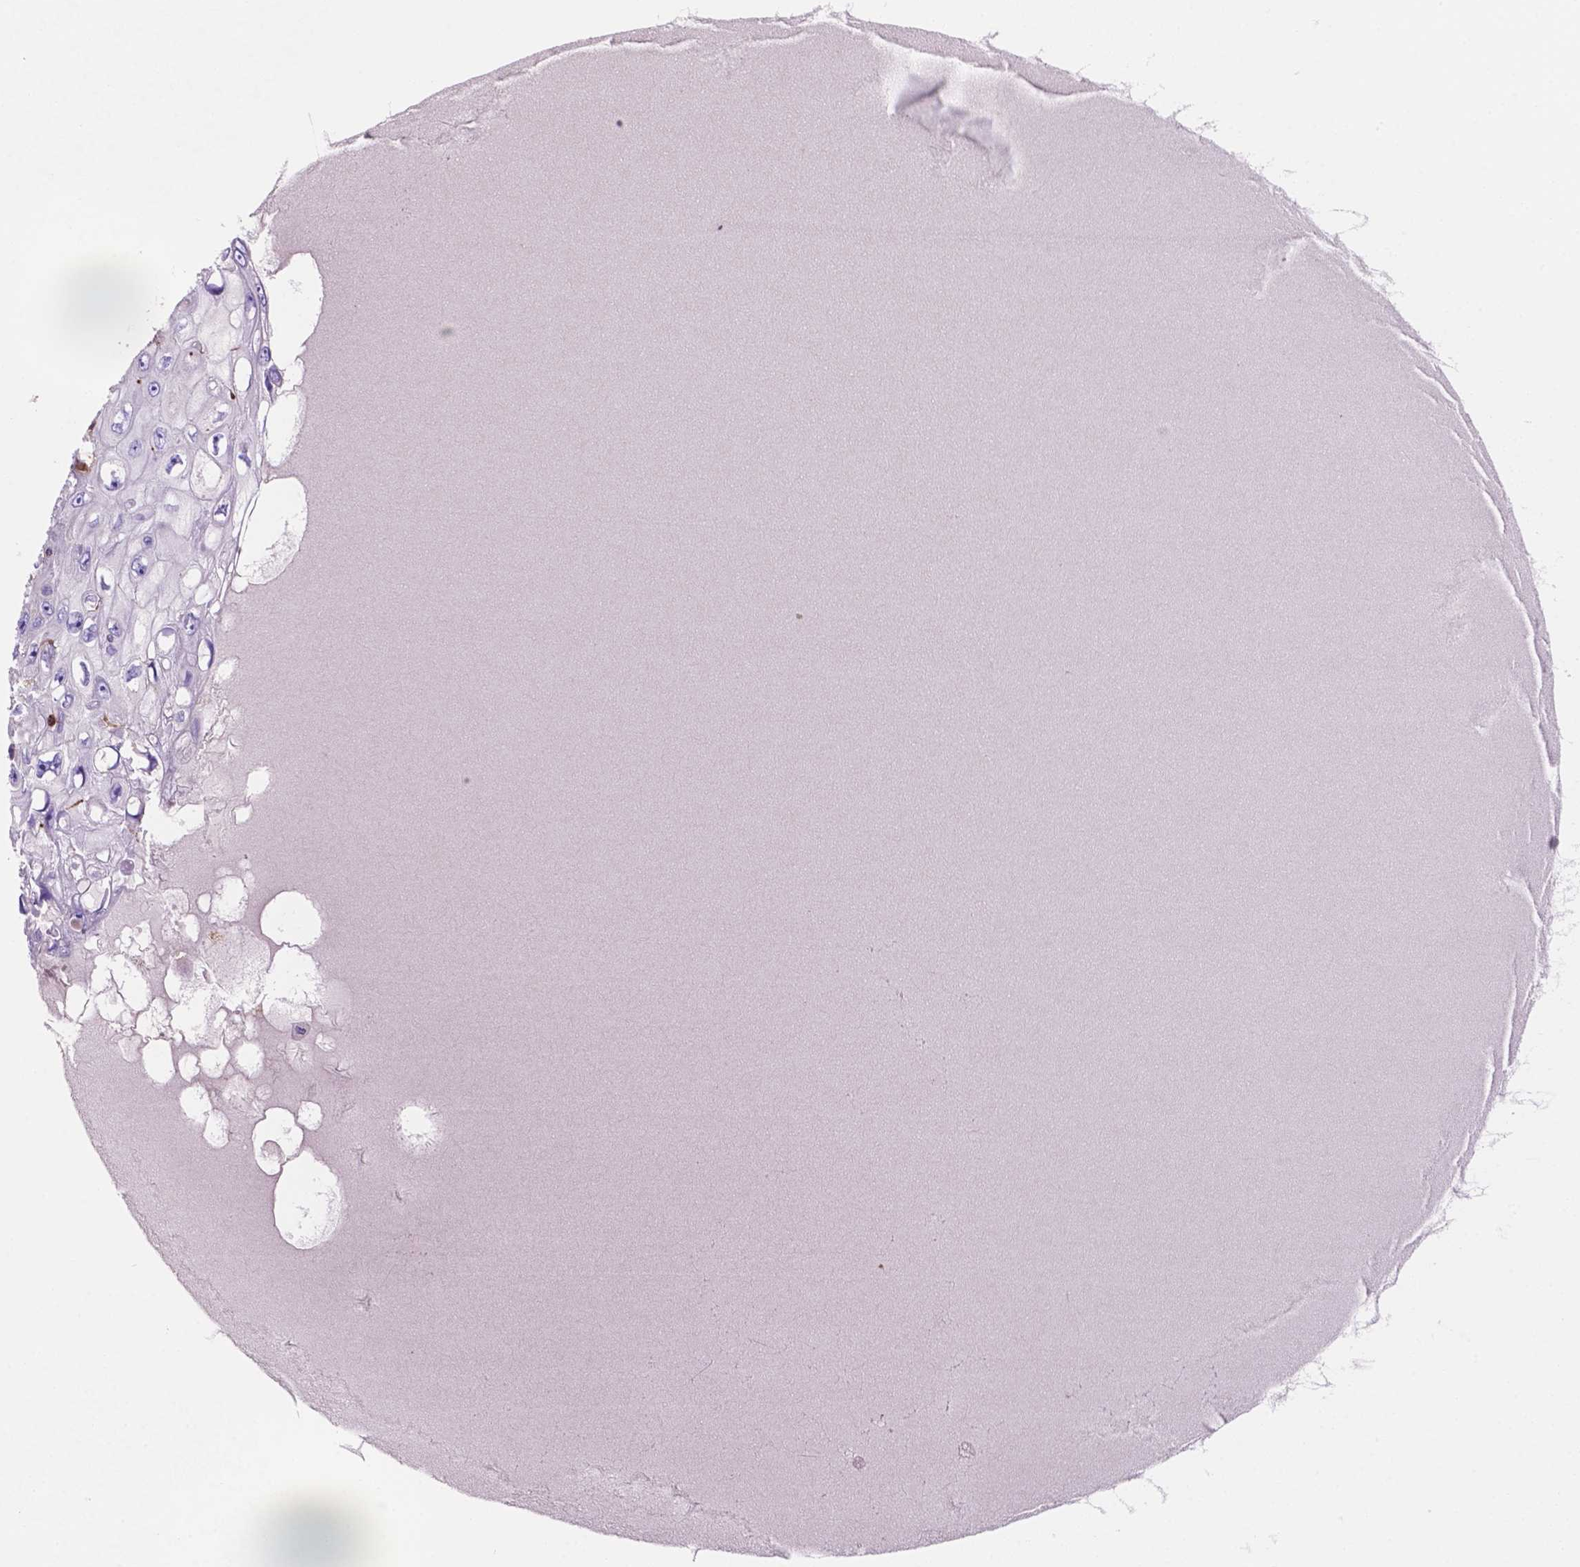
{"staining": {"intensity": "negative", "quantity": "none", "location": "none"}, "tissue": "skin cancer", "cell_type": "Tumor cells", "image_type": "cancer", "snomed": [{"axis": "morphology", "description": "Squamous cell carcinoma, NOS"}, {"axis": "topography", "description": "Skin"}], "caption": "This is an IHC histopathology image of skin squamous cell carcinoma. There is no staining in tumor cells.", "gene": "MKRN2OS", "patient": {"sex": "male", "age": 82}}